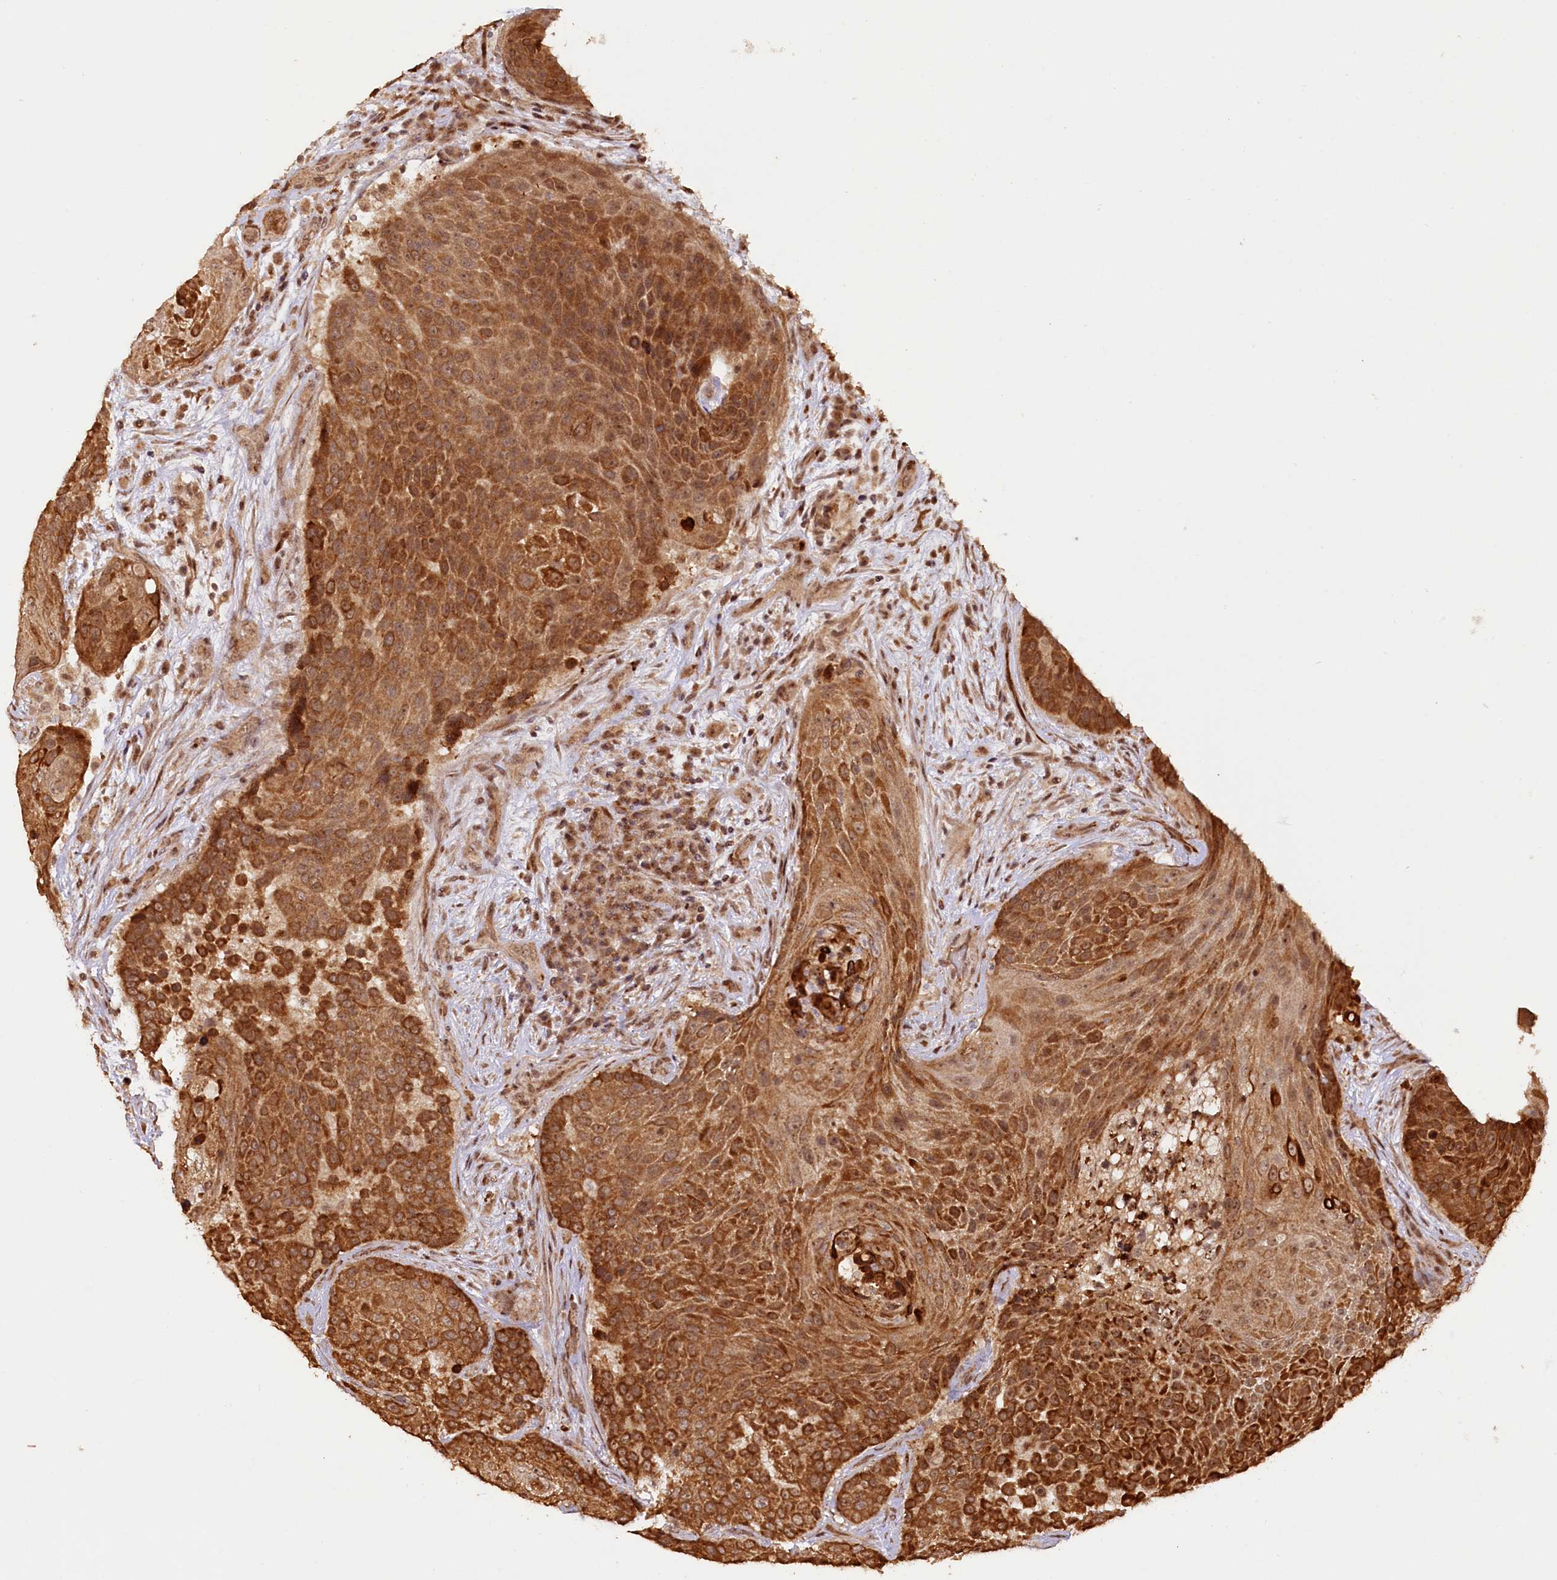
{"staining": {"intensity": "strong", "quantity": ">75%", "location": "cytoplasmic/membranous,nuclear"}, "tissue": "urothelial cancer", "cell_type": "Tumor cells", "image_type": "cancer", "snomed": [{"axis": "morphology", "description": "Urothelial carcinoma, High grade"}, {"axis": "topography", "description": "Urinary bladder"}], "caption": "Human urothelial cancer stained with a brown dye demonstrates strong cytoplasmic/membranous and nuclear positive expression in about >75% of tumor cells.", "gene": "SHPRH", "patient": {"sex": "female", "age": 63}}